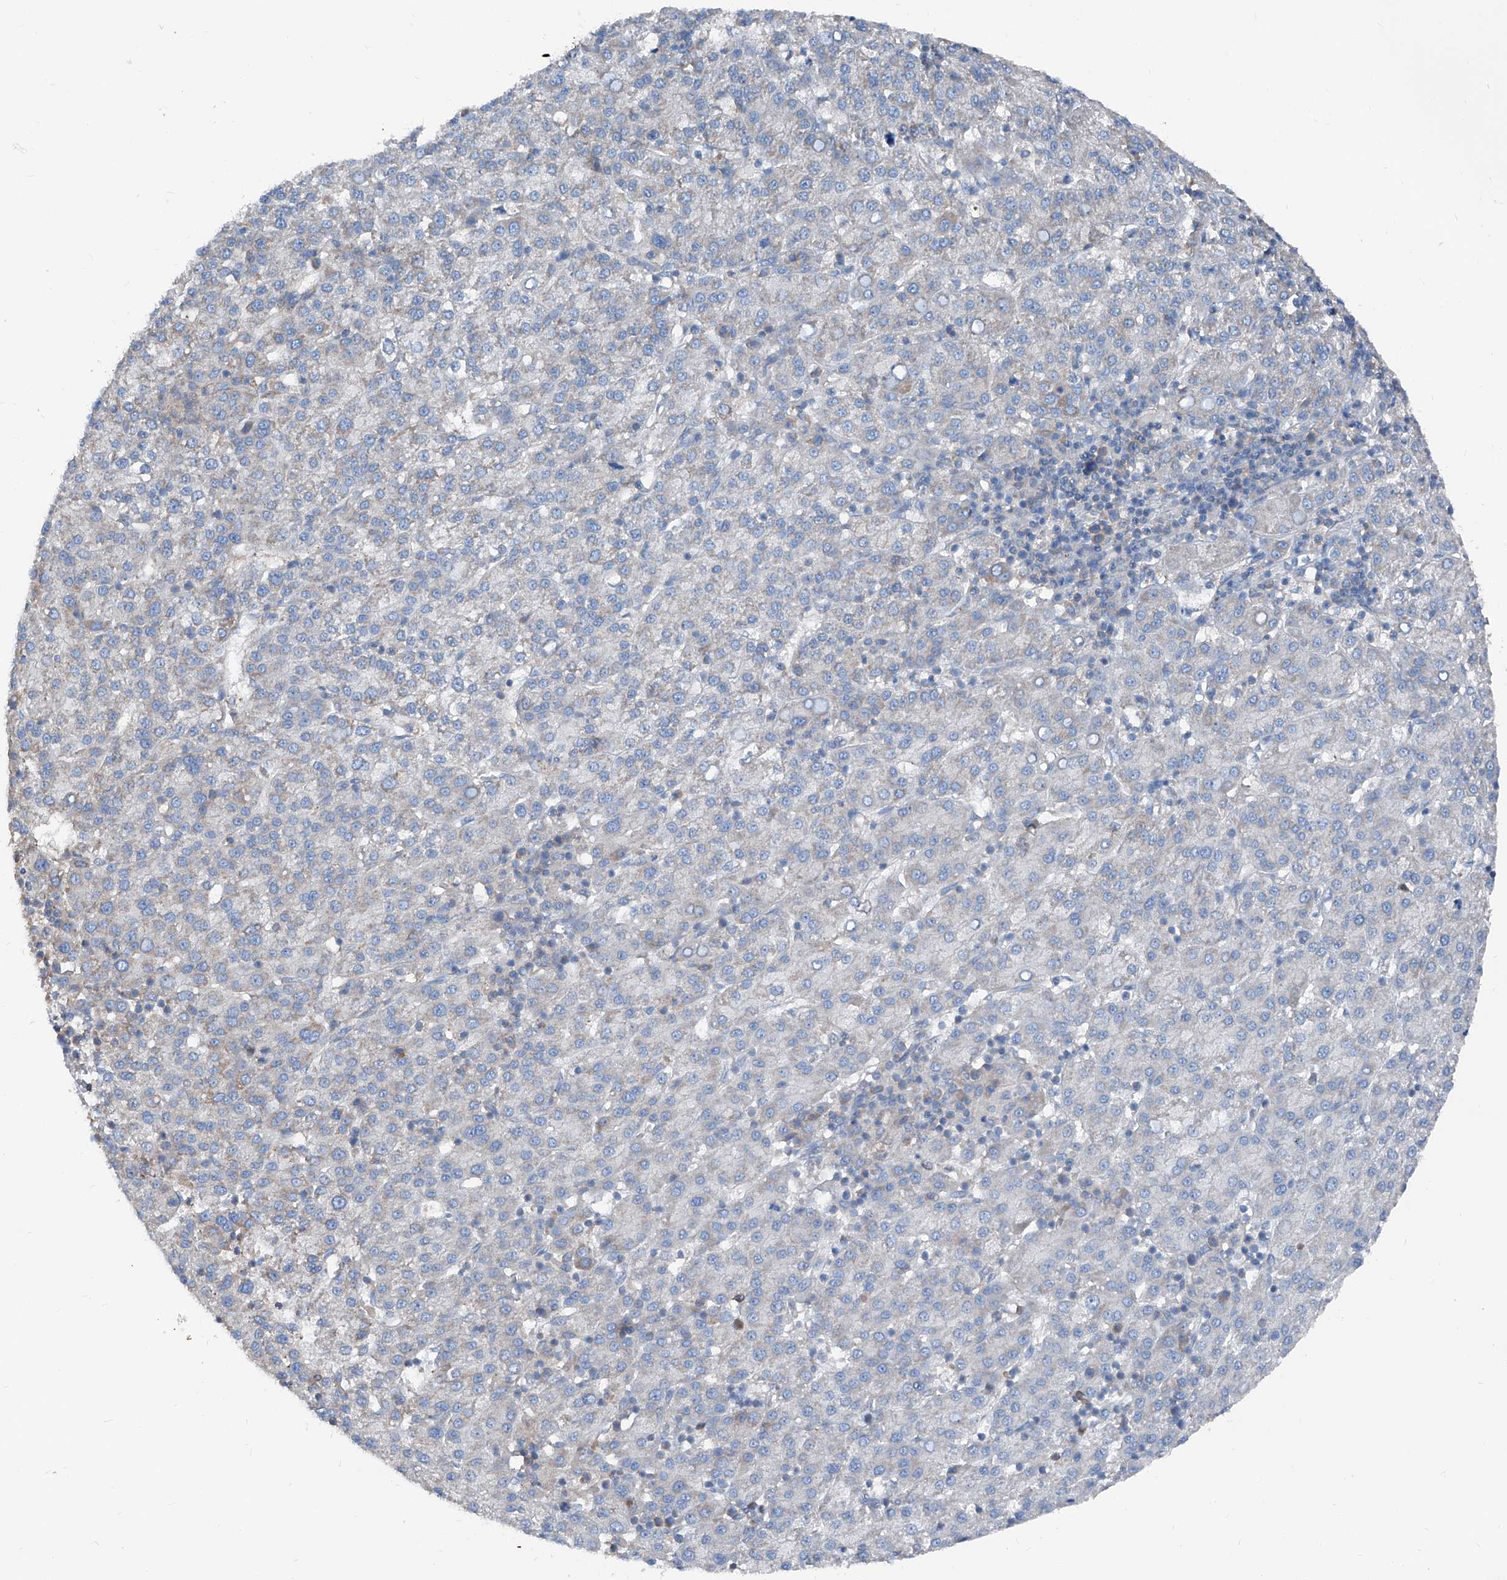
{"staining": {"intensity": "negative", "quantity": "none", "location": "none"}, "tissue": "liver cancer", "cell_type": "Tumor cells", "image_type": "cancer", "snomed": [{"axis": "morphology", "description": "Carcinoma, Hepatocellular, NOS"}, {"axis": "topography", "description": "Liver"}], "caption": "Photomicrograph shows no protein positivity in tumor cells of liver hepatocellular carcinoma tissue. The staining was performed using DAB (3,3'-diaminobenzidine) to visualize the protein expression in brown, while the nuclei were stained in blue with hematoxylin (Magnification: 20x).", "gene": "GPAT3", "patient": {"sex": "female", "age": 58}}